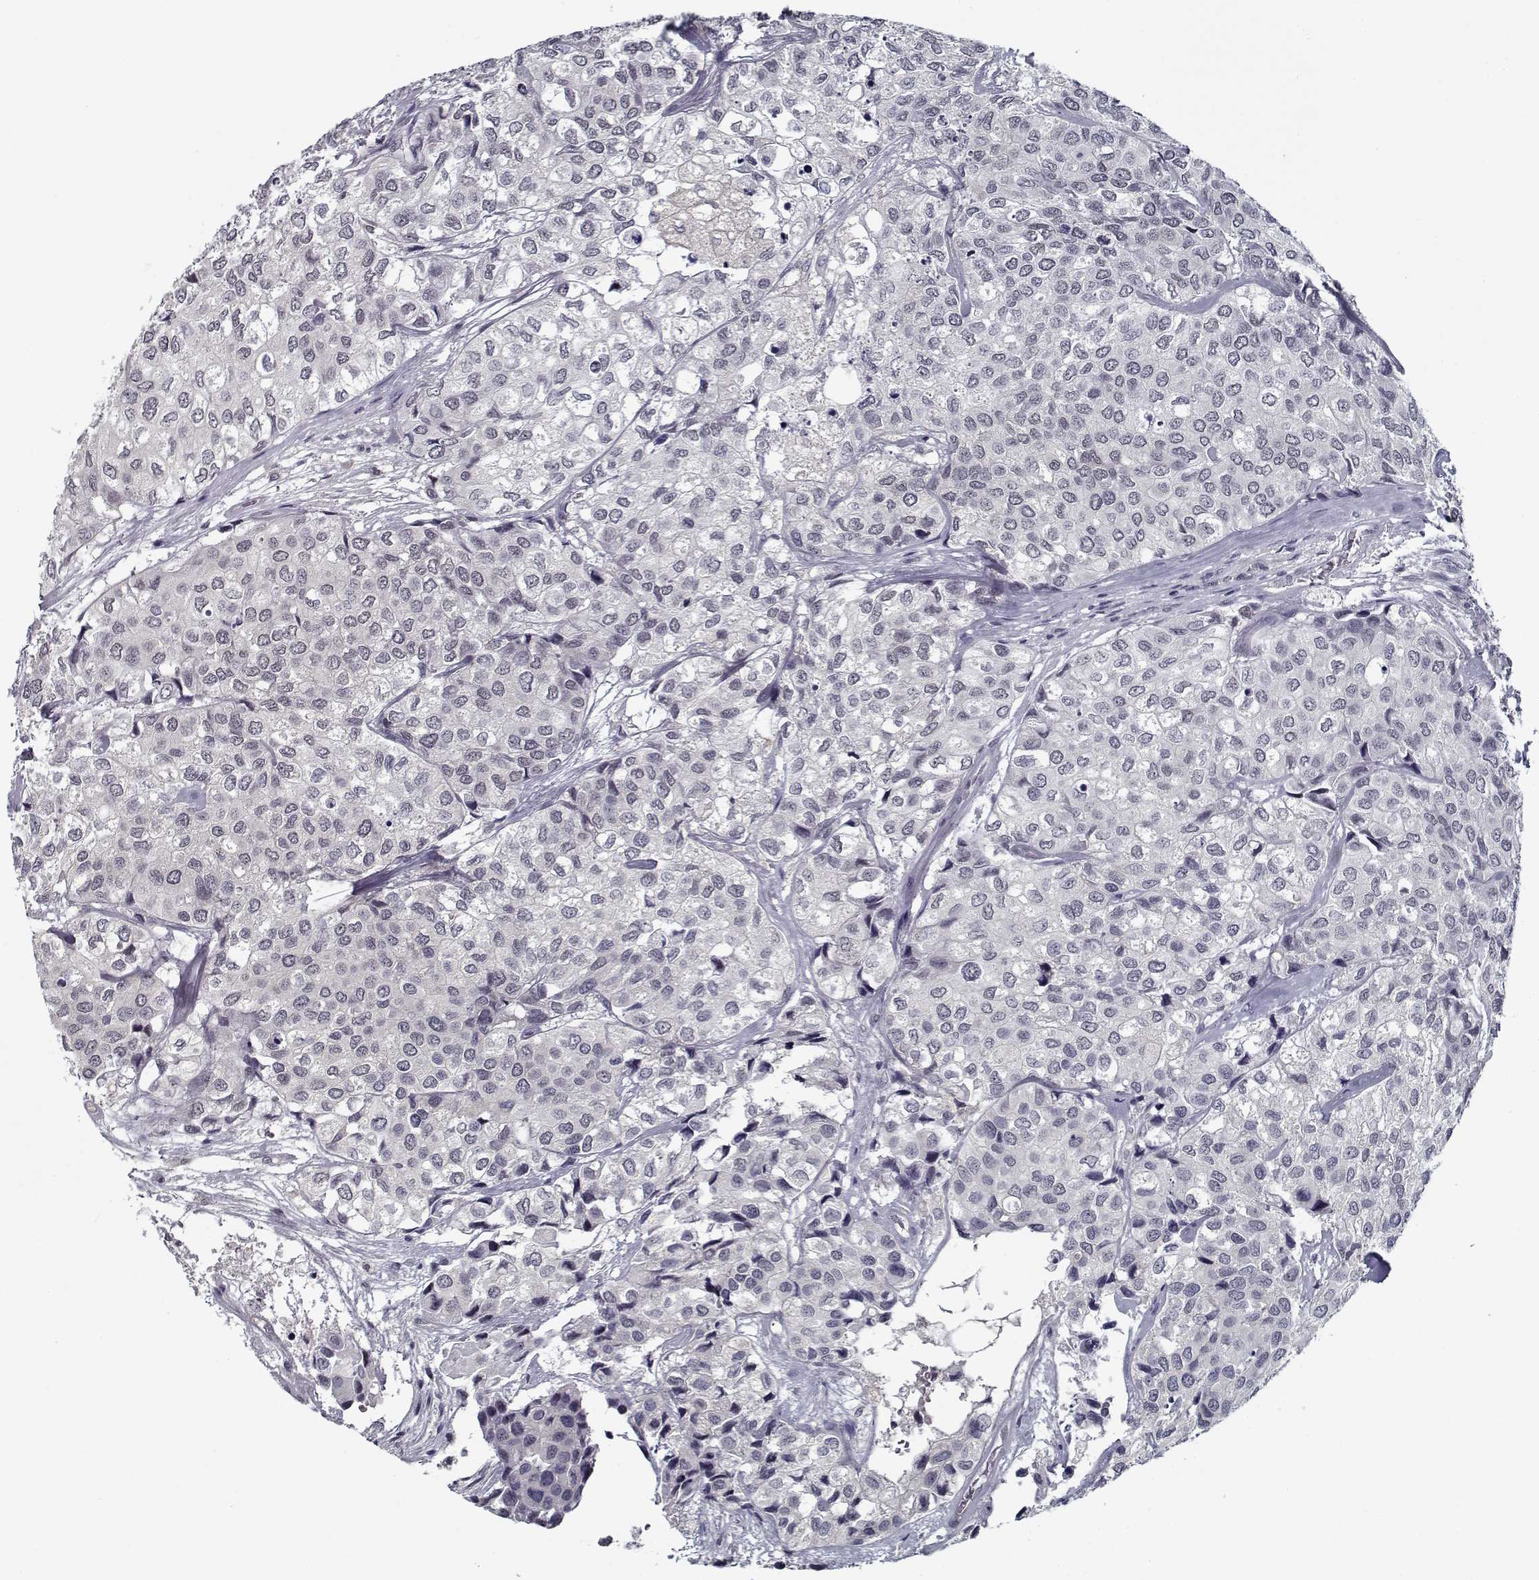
{"staining": {"intensity": "negative", "quantity": "none", "location": "none"}, "tissue": "urothelial cancer", "cell_type": "Tumor cells", "image_type": "cancer", "snomed": [{"axis": "morphology", "description": "Urothelial carcinoma, High grade"}, {"axis": "topography", "description": "Urinary bladder"}], "caption": "Tumor cells show no significant staining in urothelial cancer.", "gene": "TESPA1", "patient": {"sex": "male", "age": 73}}